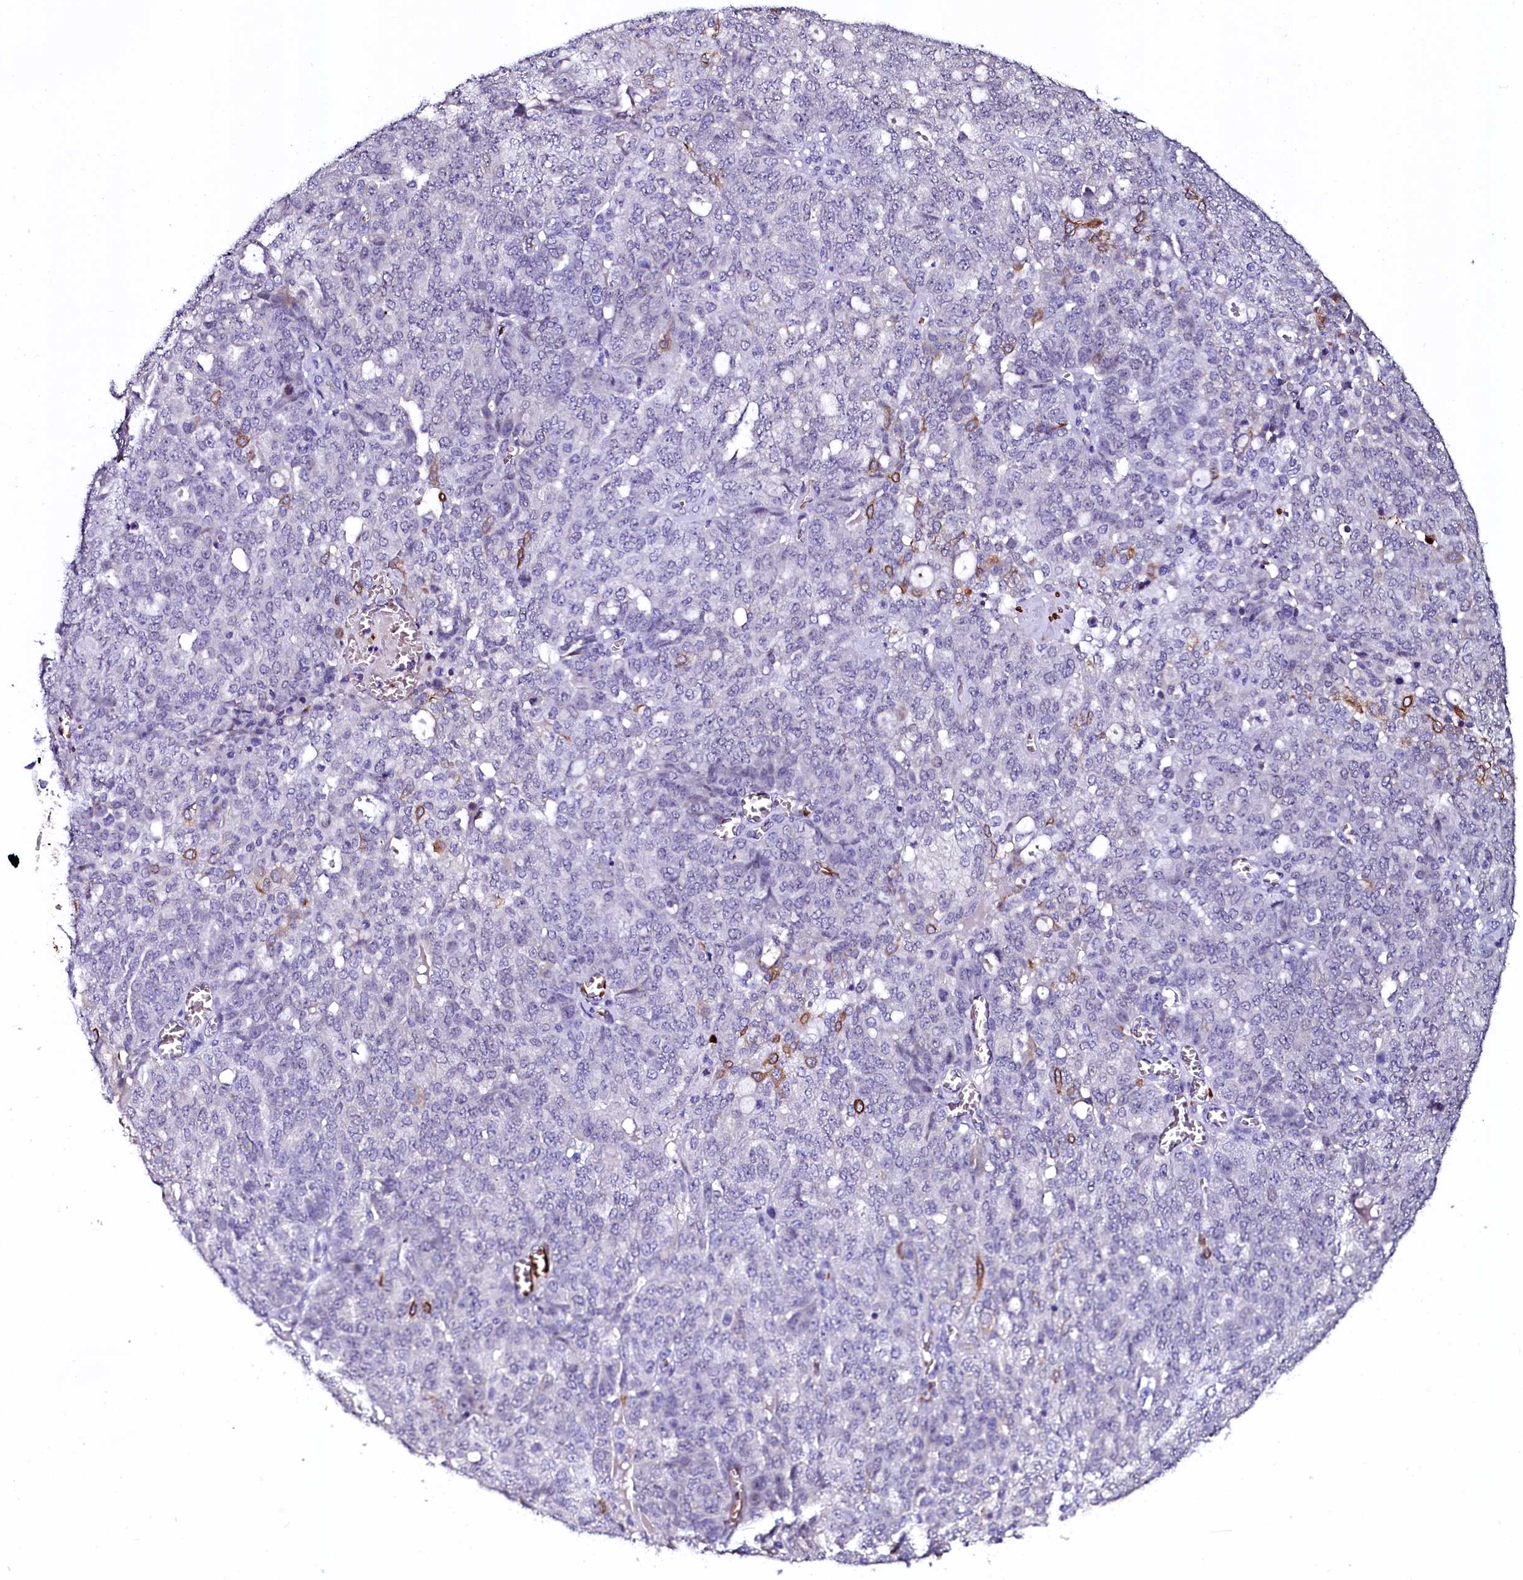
{"staining": {"intensity": "negative", "quantity": "none", "location": "none"}, "tissue": "ovarian cancer", "cell_type": "Tumor cells", "image_type": "cancer", "snomed": [{"axis": "morphology", "description": "Cystadenocarcinoma, serous, NOS"}, {"axis": "topography", "description": "Soft tissue"}, {"axis": "topography", "description": "Ovary"}], "caption": "IHC of human ovarian serous cystadenocarcinoma displays no staining in tumor cells. The staining is performed using DAB brown chromogen with nuclei counter-stained in using hematoxylin.", "gene": "CTDSPL2", "patient": {"sex": "female", "age": 57}}